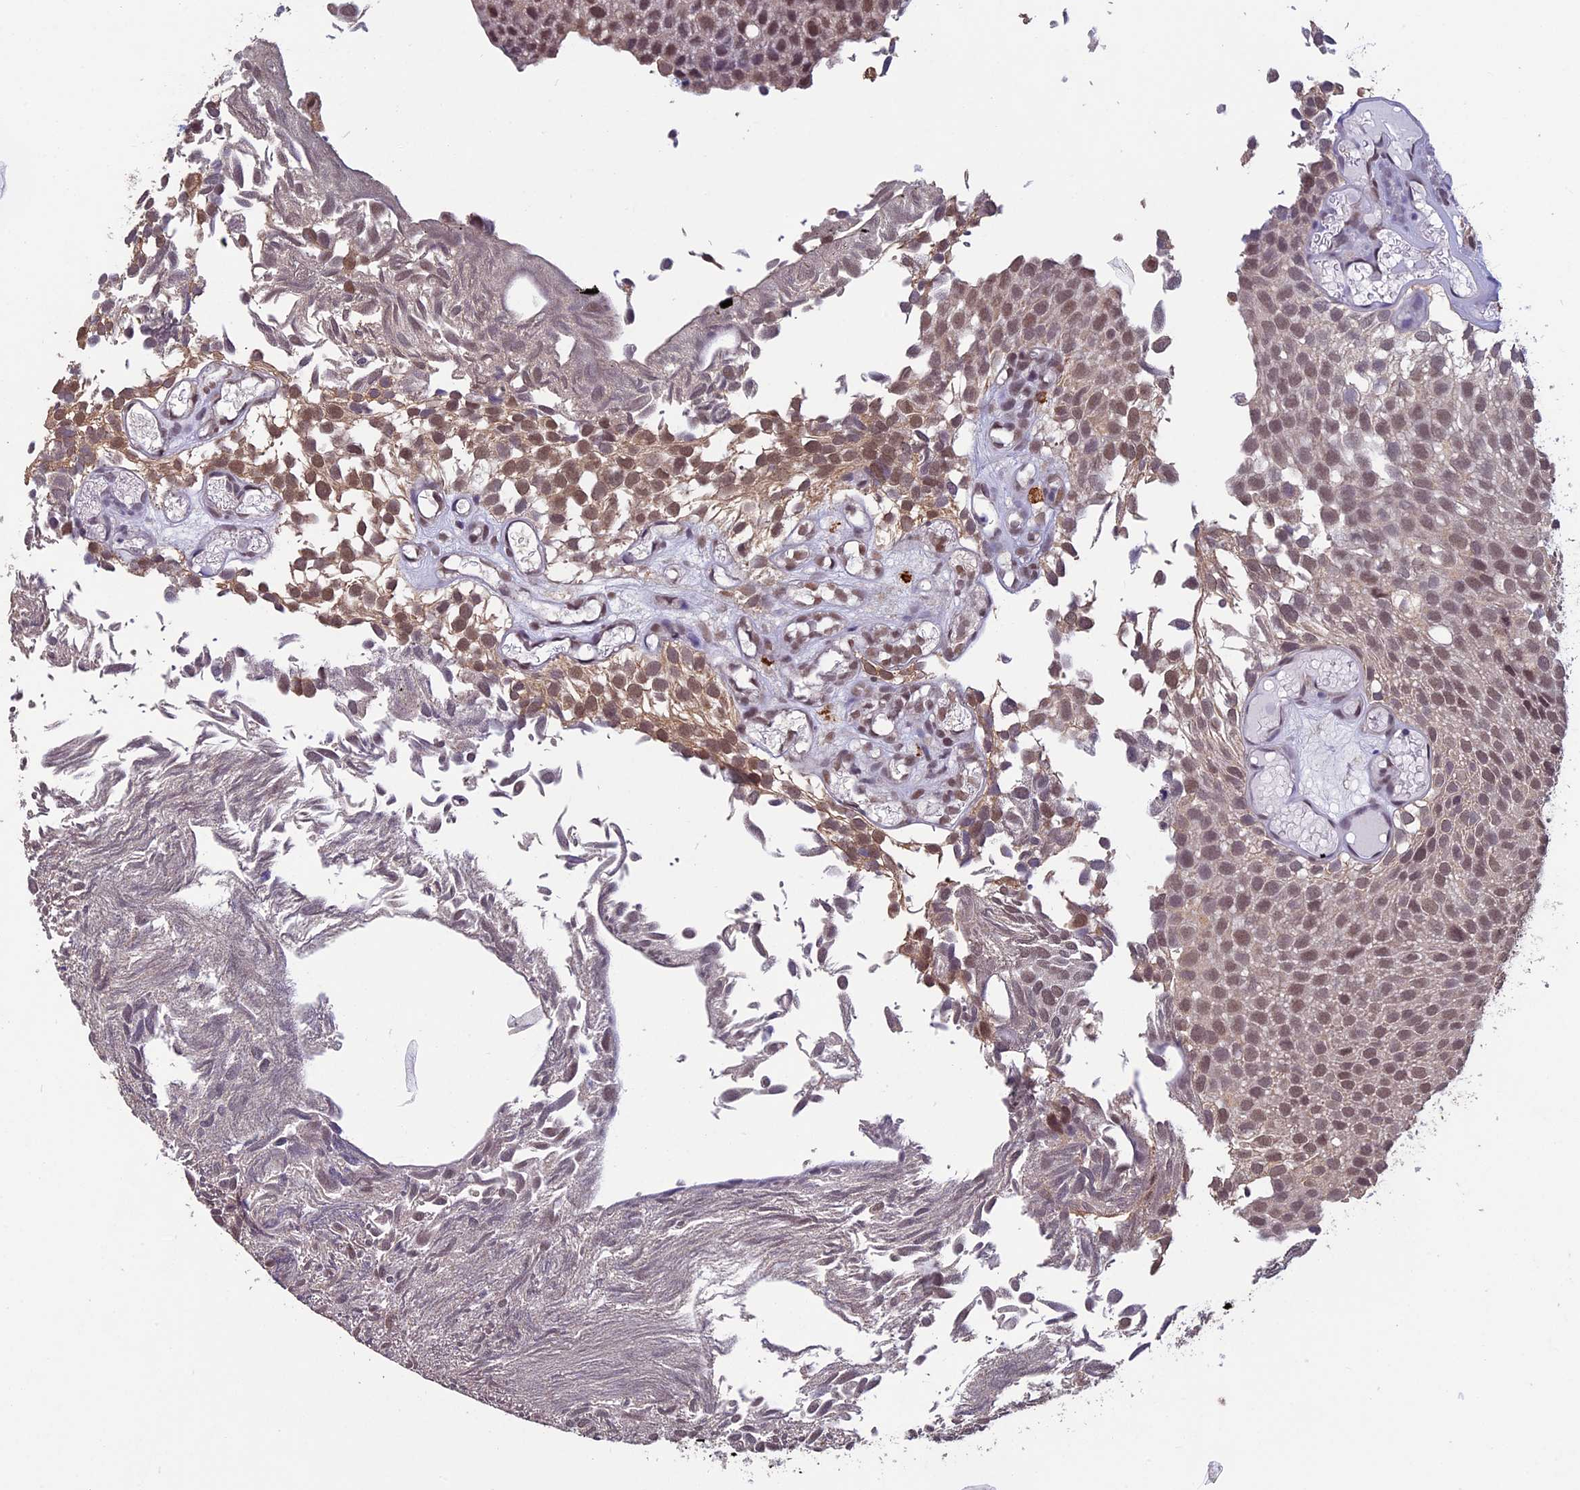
{"staining": {"intensity": "moderate", "quantity": ">75%", "location": "cytoplasmic/membranous,nuclear"}, "tissue": "urothelial cancer", "cell_type": "Tumor cells", "image_type": "cancer", "snomed": [{"axis": "morphology", "description": "Urothelial carcinoma, Low grade"}, {"axis": "topography", "description": "Urinary bladder"}], "caption": "This is an image of IHC staining of urothelial carcinoma (low-grade), which shows moderate expression in the cytoplasmic/membranous and nuclear of tumor cells.", "gene": "RNF40", "patient": {"sex": "male", "age": 89}}